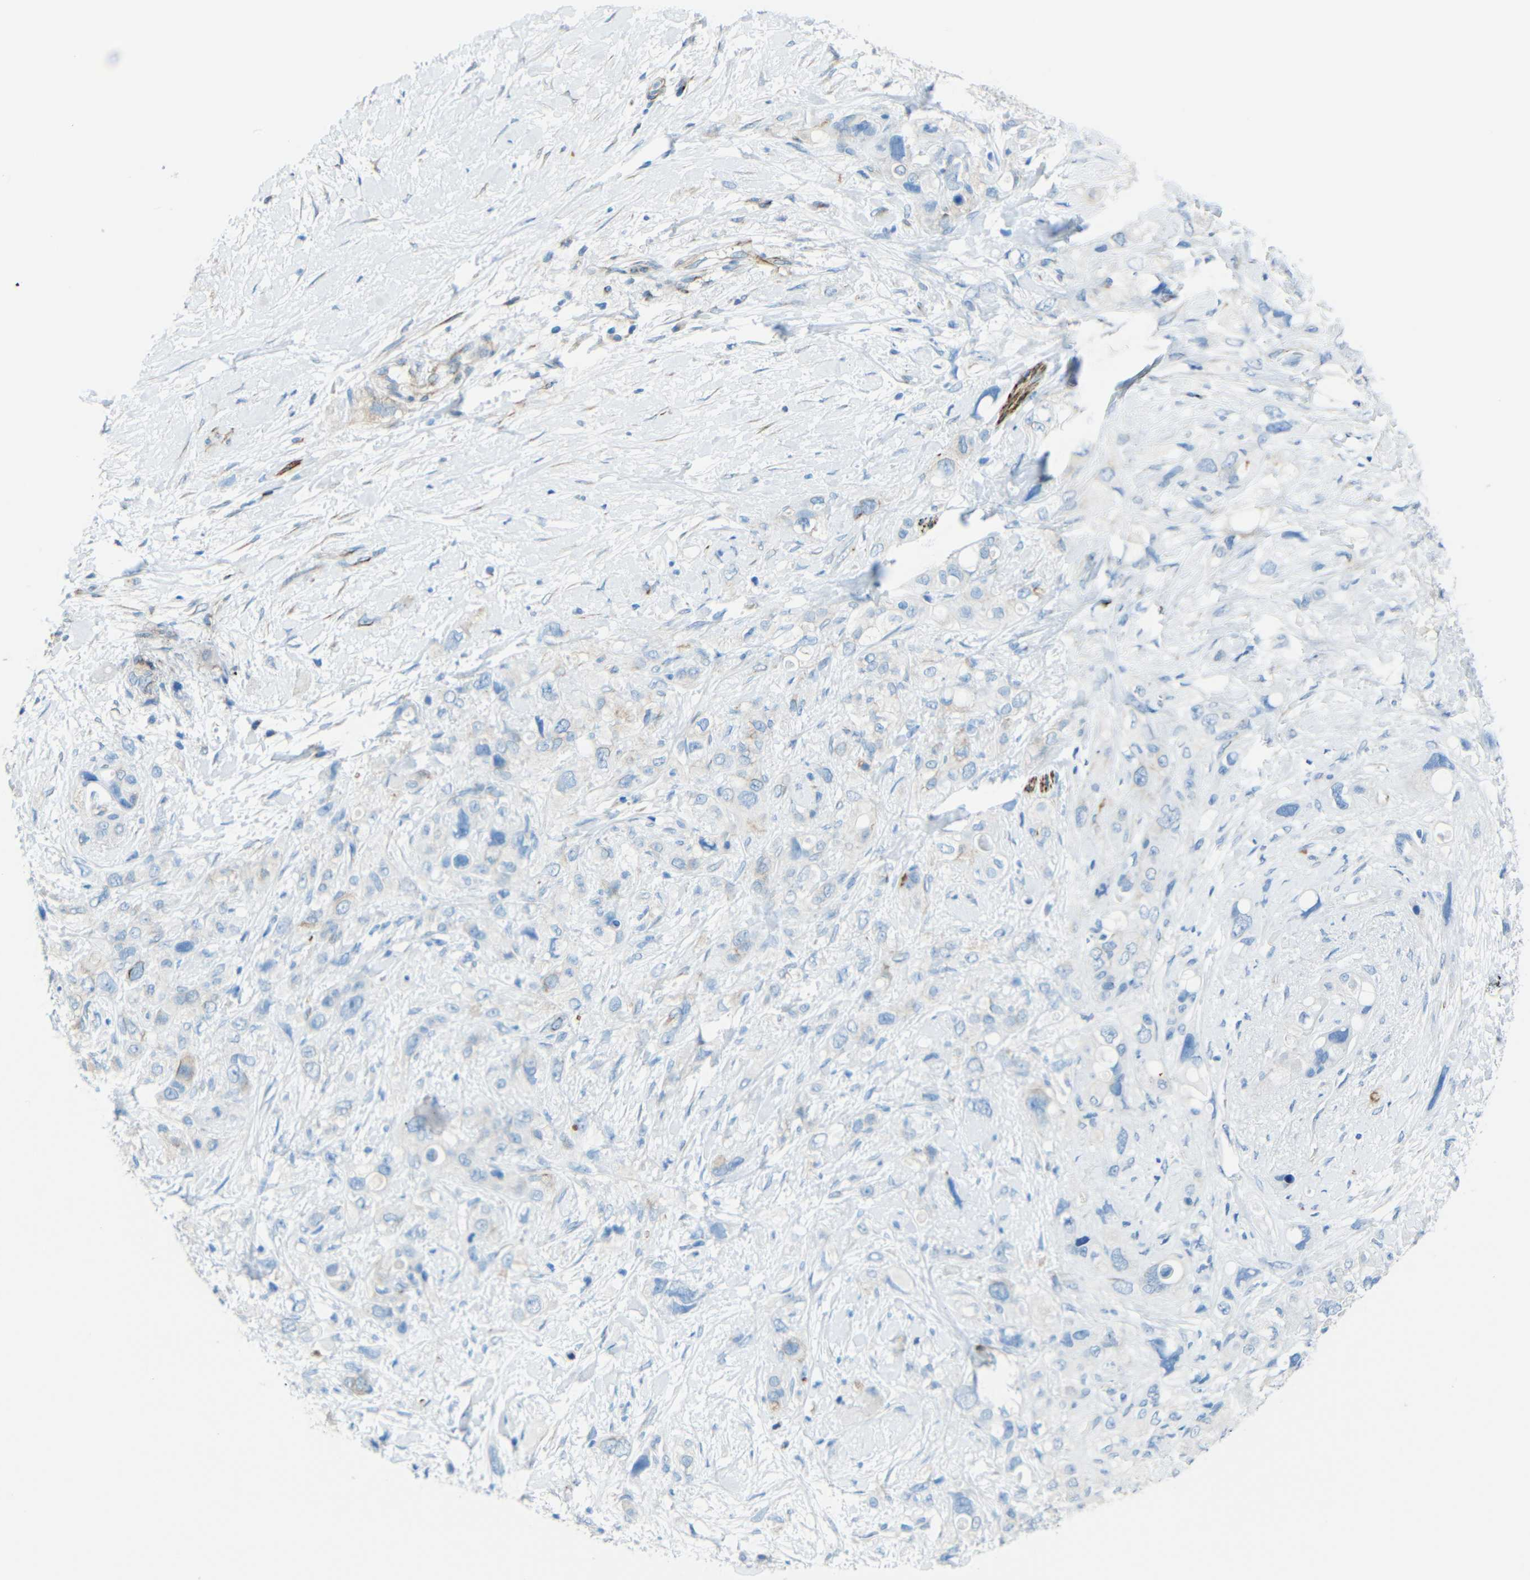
{"staining": {"intensity": "negative", "quantity": "none", "location": "none"}, "tissue": "pancreatic cancer", "cell_type": "Tumor cells", "image_type": "cancer", "snomed": [{"axis": "morphology", "description": "Adenocarcinoma, NOS"}, {"axis": "topography", "description": "Pancreas"}], "caption": "Immunohistochemistry (IHC) of pancreatic cancer (adenocarcinoma) reveals no expression in tumor cells.", "gene": "TUBB4B", "patient": {"sex": "female", "age": 56}}